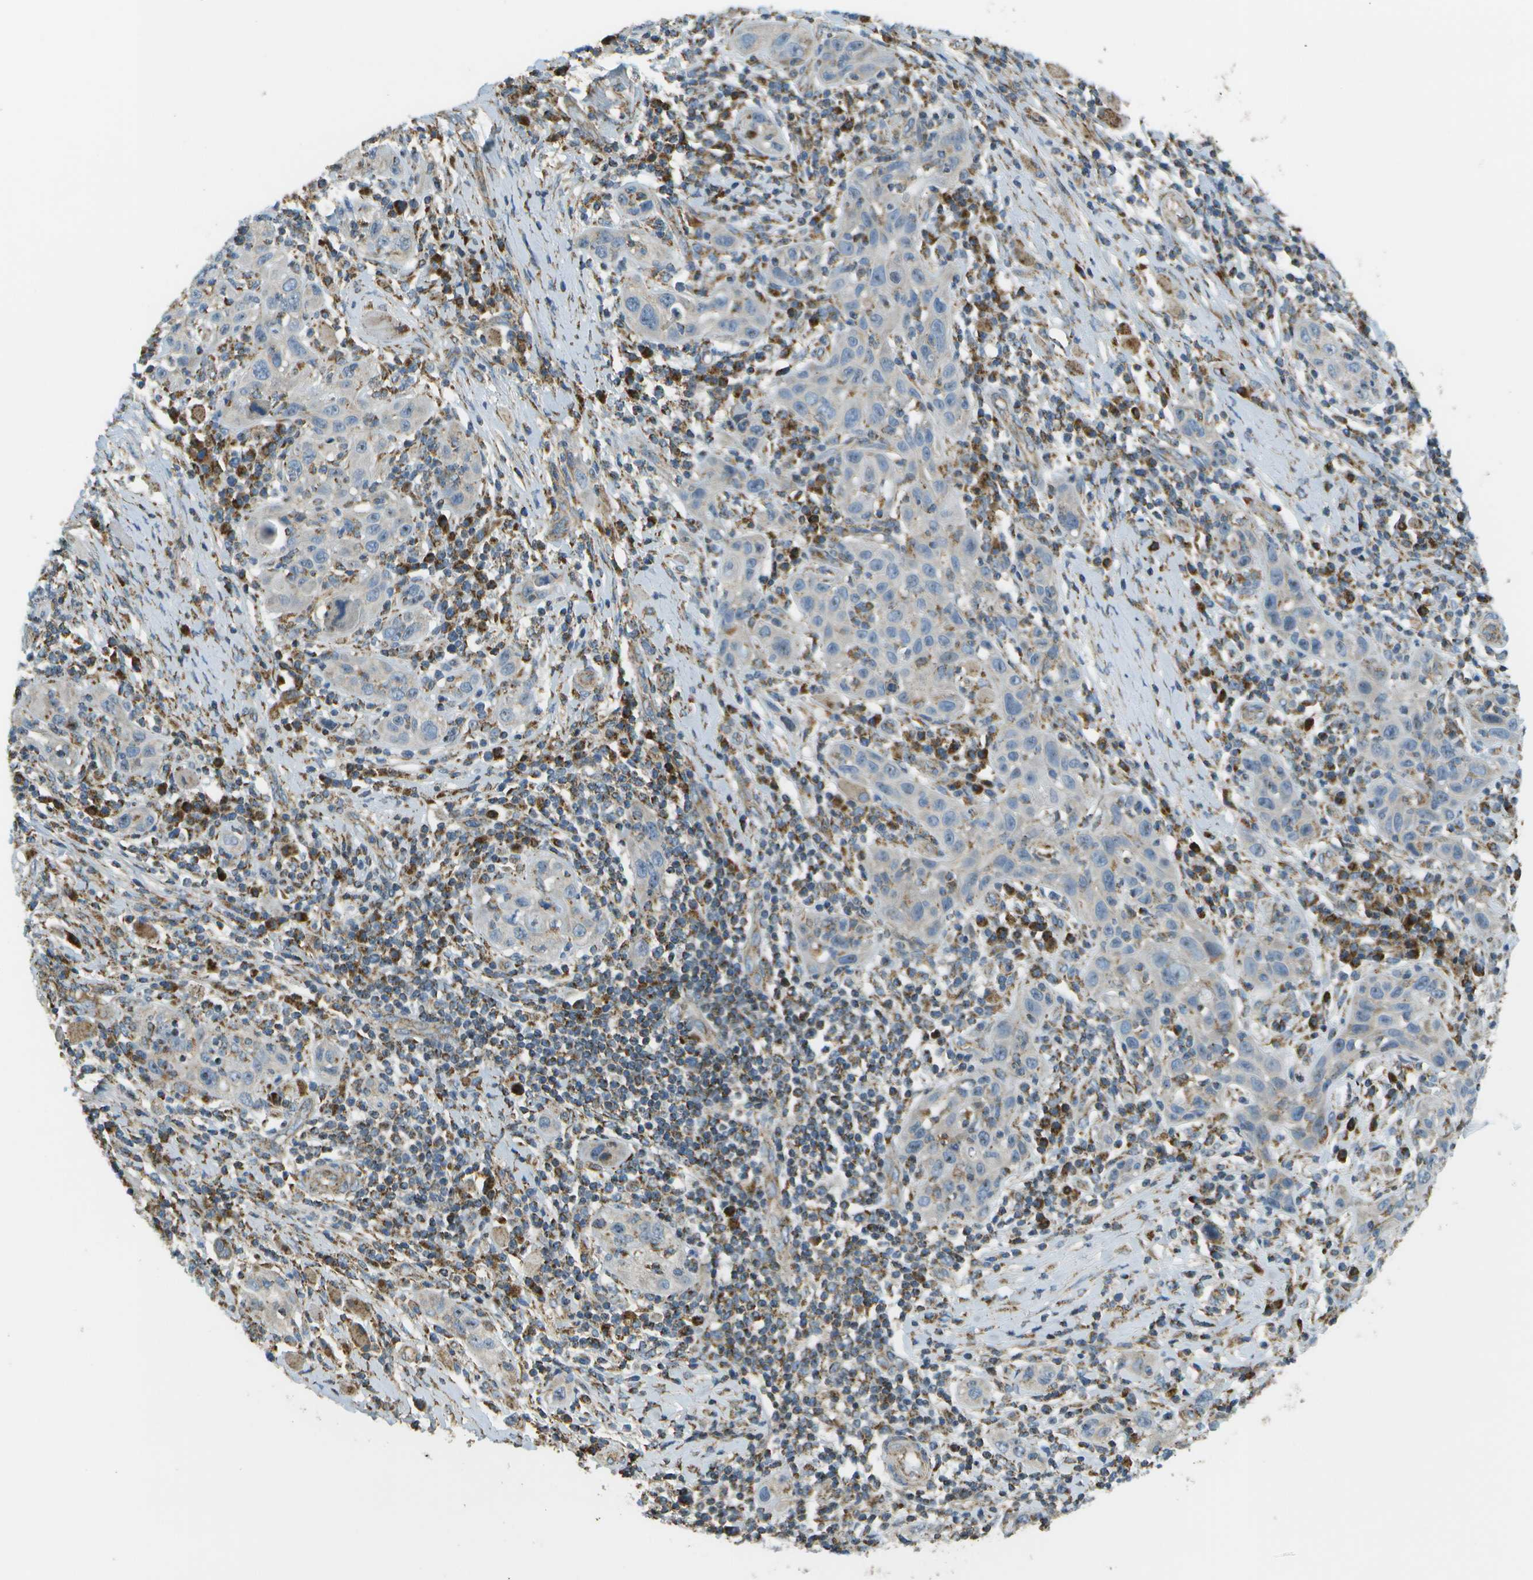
{"staining": {"intensity": "negative", "quantity": "none", "location": "none"}, "tissue": "skin cancer", "cell_type": "Tumor cells", "image_type": "cancer", "snomed": [{"axis": "morphology", "description": "Squamous cell carcinoma, NOS"}, {"axis": "topography", "description": "Skin"}], "caption": "Tumor cells show no significant protein staining in squamous cell carcinoma (skin).", "gene": "NRK", "patient": {"sex": "female", "age": 88}}